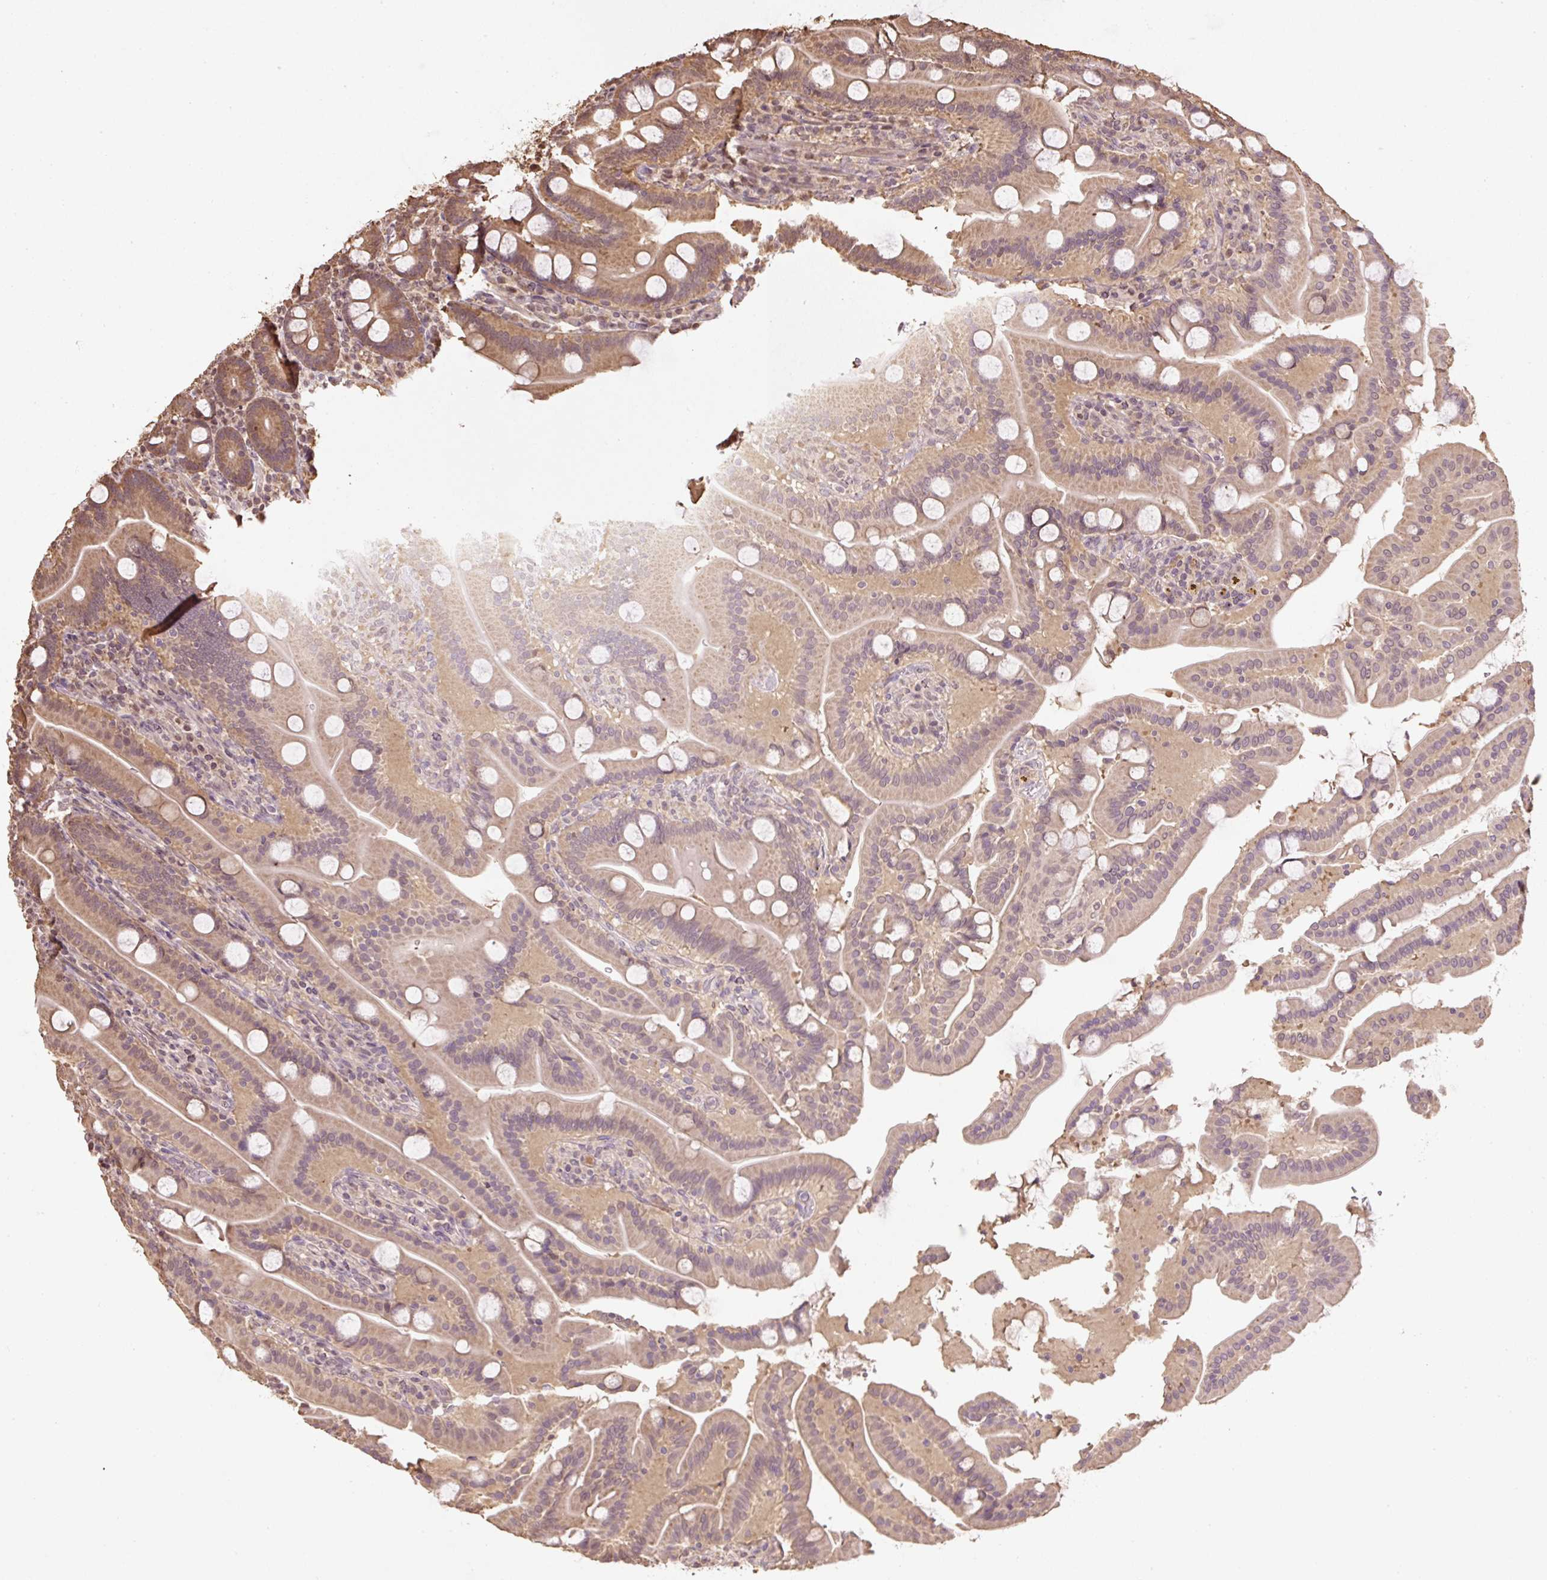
{"staining": {"intensity": "moderate", "quantity": ">75%", "location": "cytoplasmic/membranous"}, "tissue": "duodenum", "cell_type": "Glandular cells", "image_type": "normal", "snomed": [{"axis": "morphology", "description": "Normal tissue, NOS"}, {"axis": "topography", "description": "Duodenum"}], "caption": "Protein staining shows moderate cytoplasmic/membranous staining in about >75% of glandular cells in benign duodenum. The staining is performed using DAB (3,3'-diaminobenzidine) brown chromogen to label protein expression. The nuclei are counter-stained blue using hematoxylin.", "gene": "TMEM170B", "patient": {"sex": "male", "age": 55}}